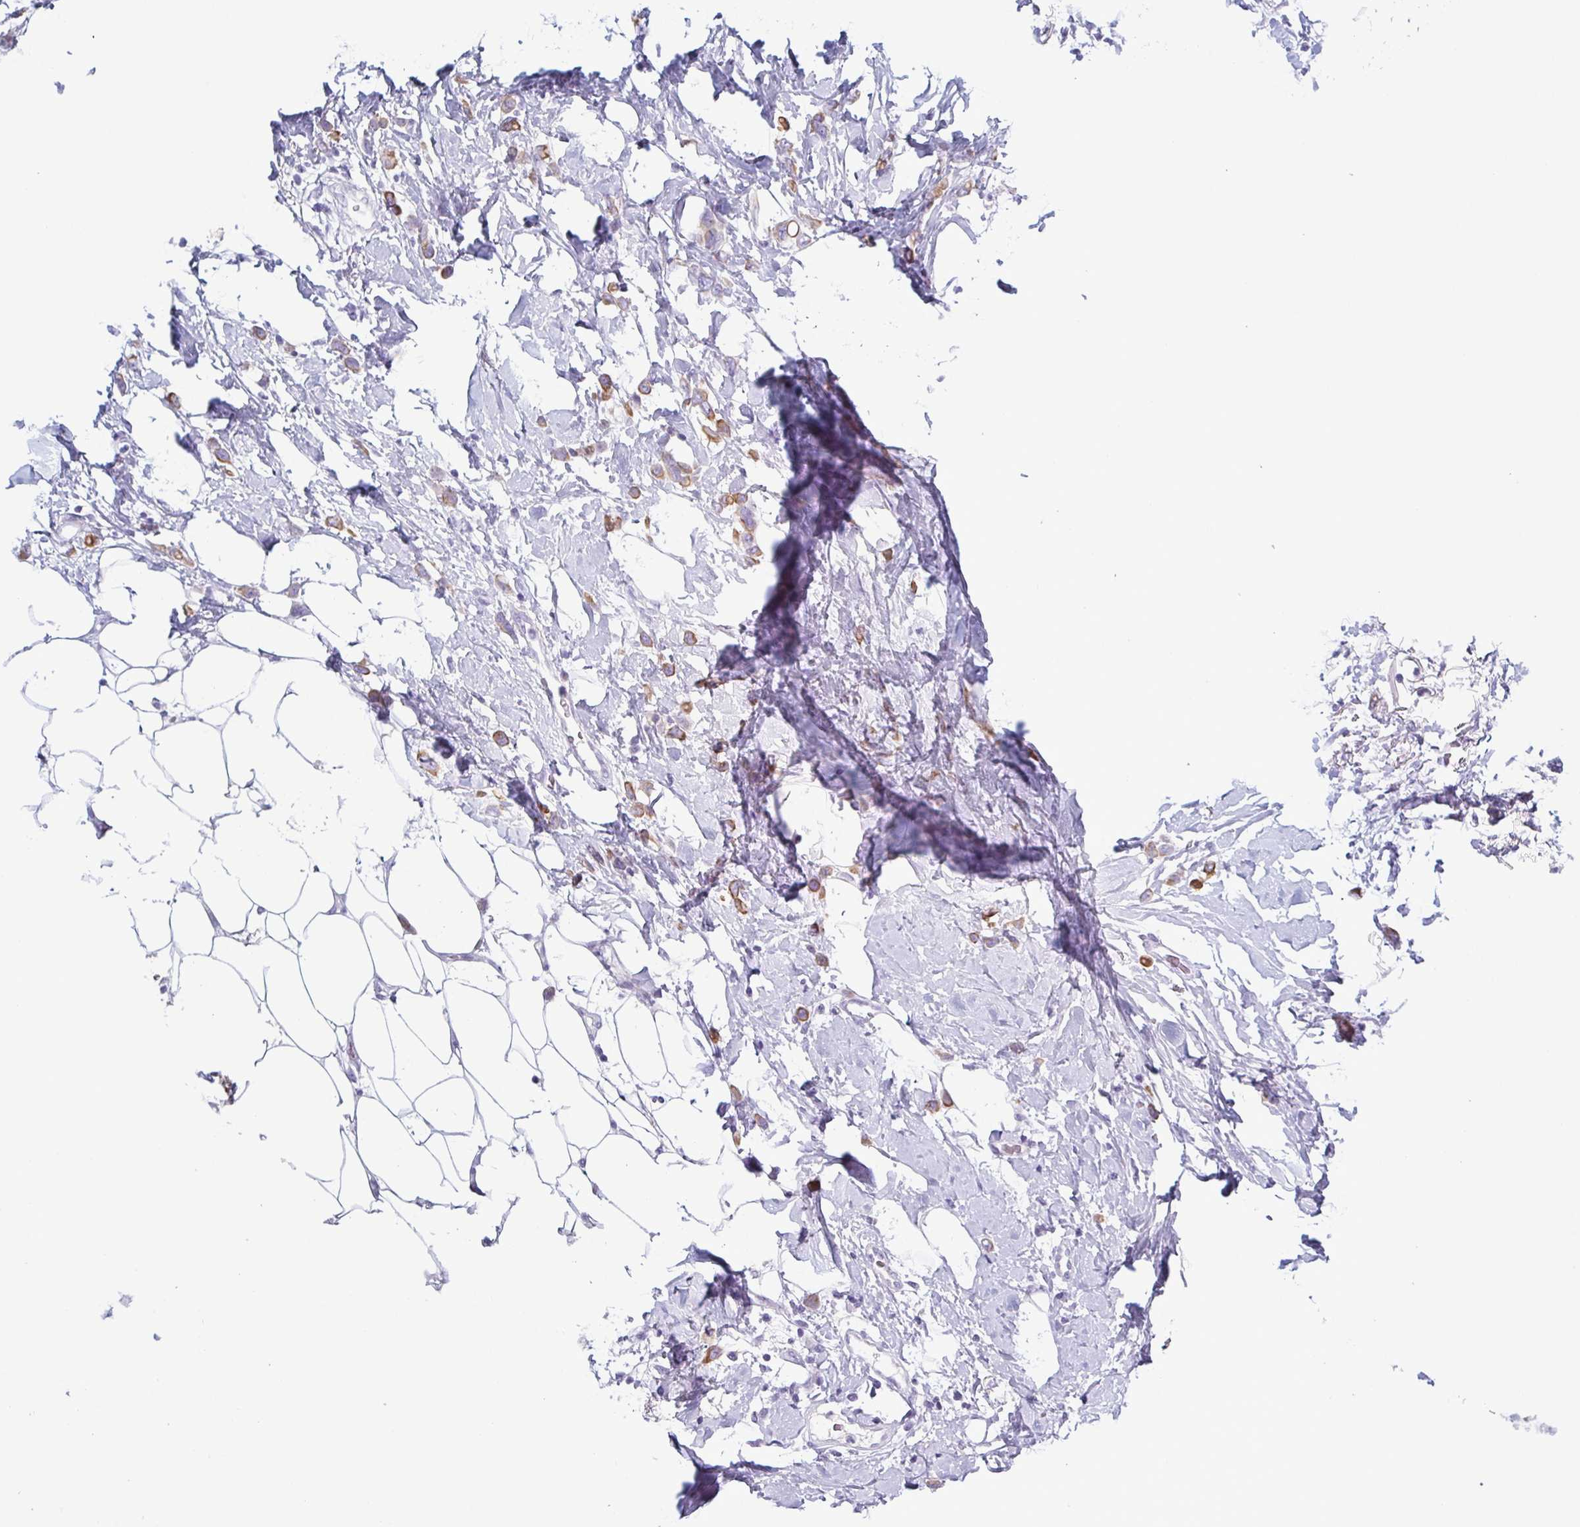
{"staining": {"intensity": "moderate", "quantity": "25%-75%", "location": "cytoplasmic/membranous"}, "tissue": "breast cancer", "cell_type": "Tumor cells", "image_type": "cancer", "snomed": [{"axis": "morphology", "description": "Lobular carcinoma"}, {"axis": "topography", "description": "Breast"}], "caption": "Lobular carcinoma (breast) stained with DAB (3,3'-diaminobenzidine) immunohistochemistry exhibits medium levels of moderate cytoplasmic/membranous expression in approximately 25%-75% of tumor cells. (DAB = brown stain, brightfield microscopy at high magnification).", "gene": "KRT10", "patient": {"sex": "female", "age": 66}}